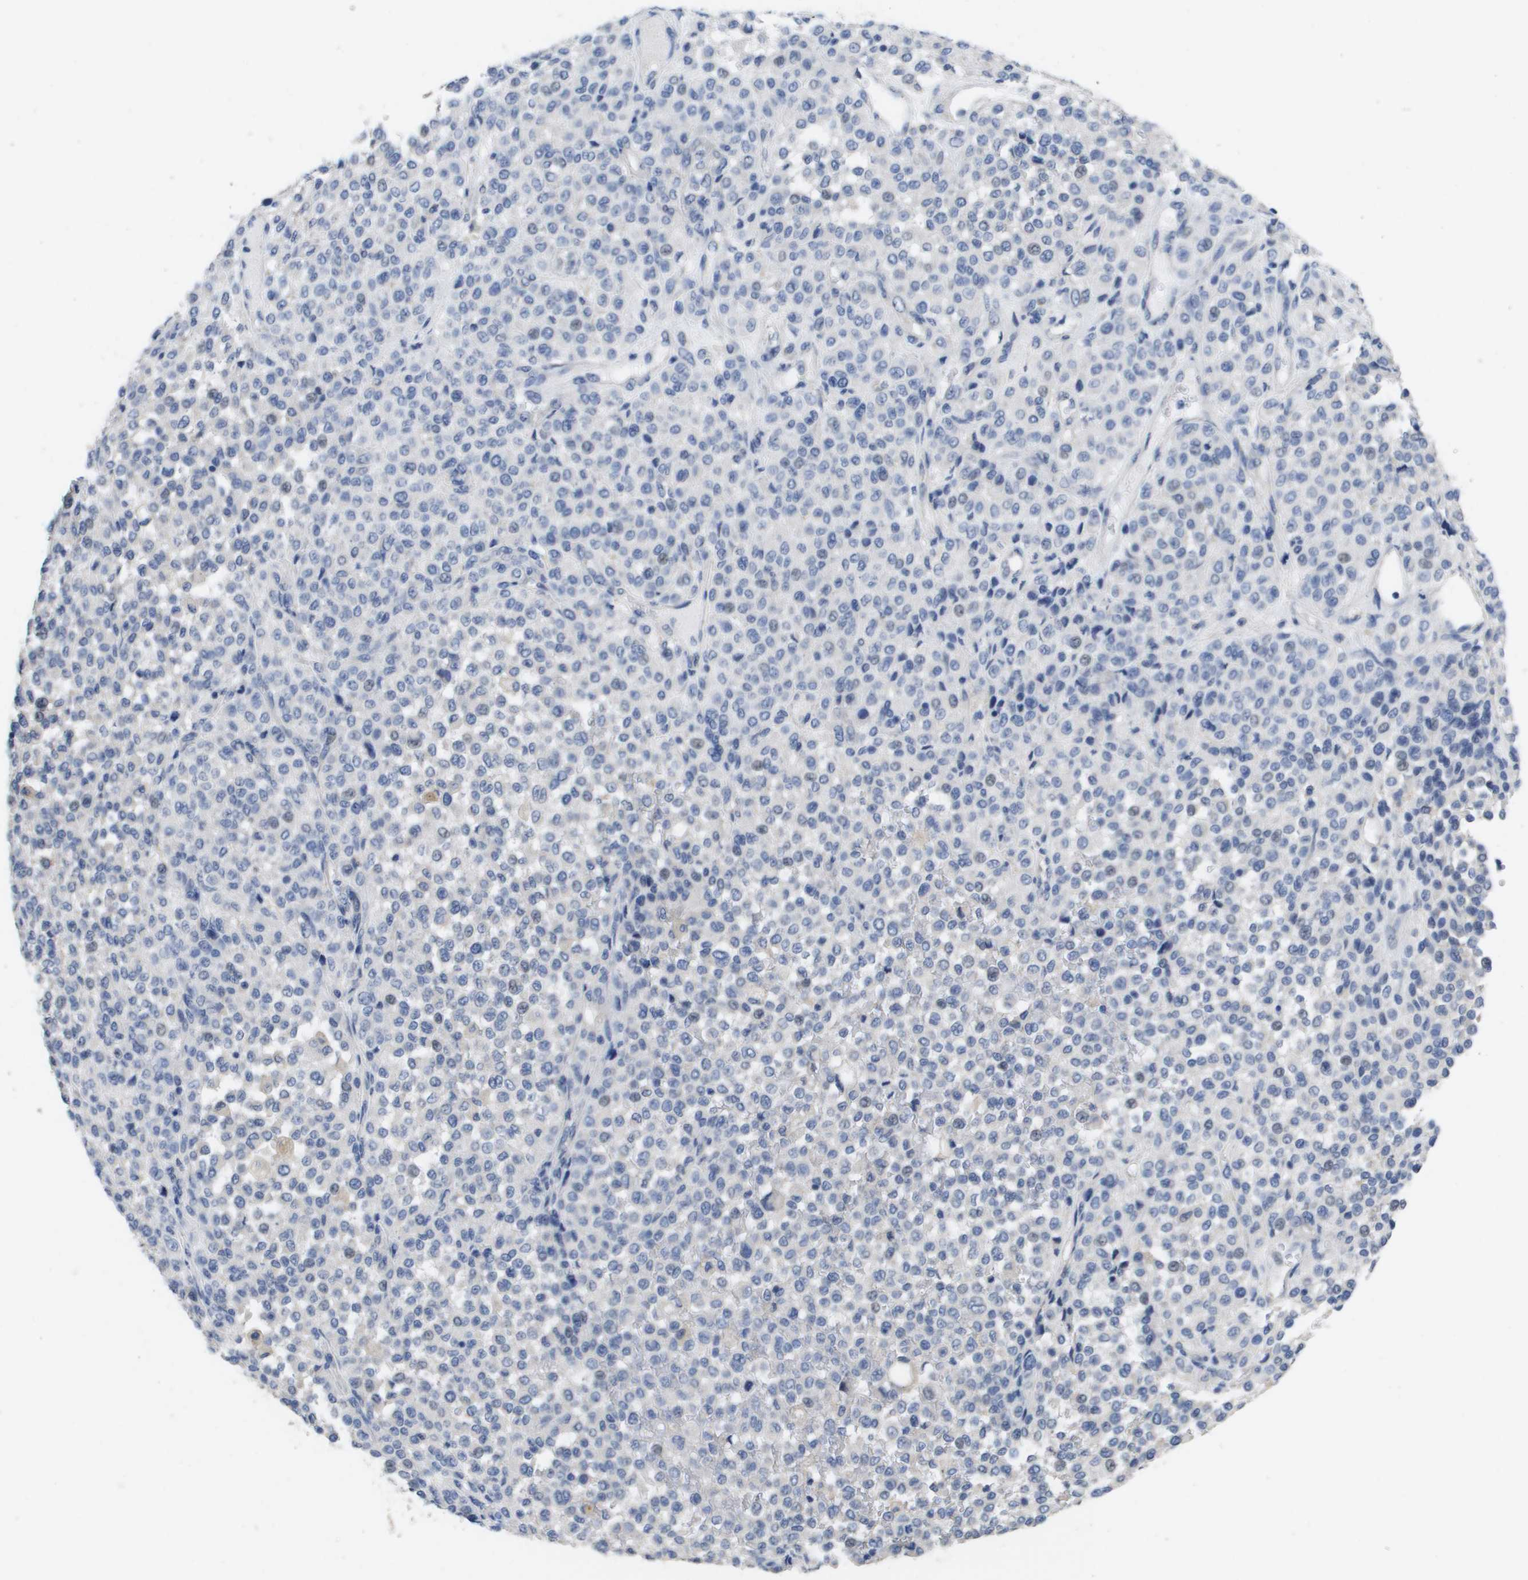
{"staining": {"intensity": "weak", "quantity": "<25%", "location": "nuclear"}, "tissue": "melanoma", "cell_type": "Tumor cells", "image_type": "cancer", "snomed": [{"axis": "morphology", "description": "Malignant melanoma, Metastatic site"}, {"axis": "topography", "description": "Pancreas"}], "caption": "High power microscopy photomicrograph of an IHC photomicrograph of melanoma, revealing no significant positivity in tumor cells. The staining was performed using DAB (3,3'-diaminobenzidine) to visualize the protein expression in brown, while the nuclei were stained in blue with hematoxylin (Magnification: 20x).", "gene": "CA9", "patient": {"sex": "female", "age": 30}}